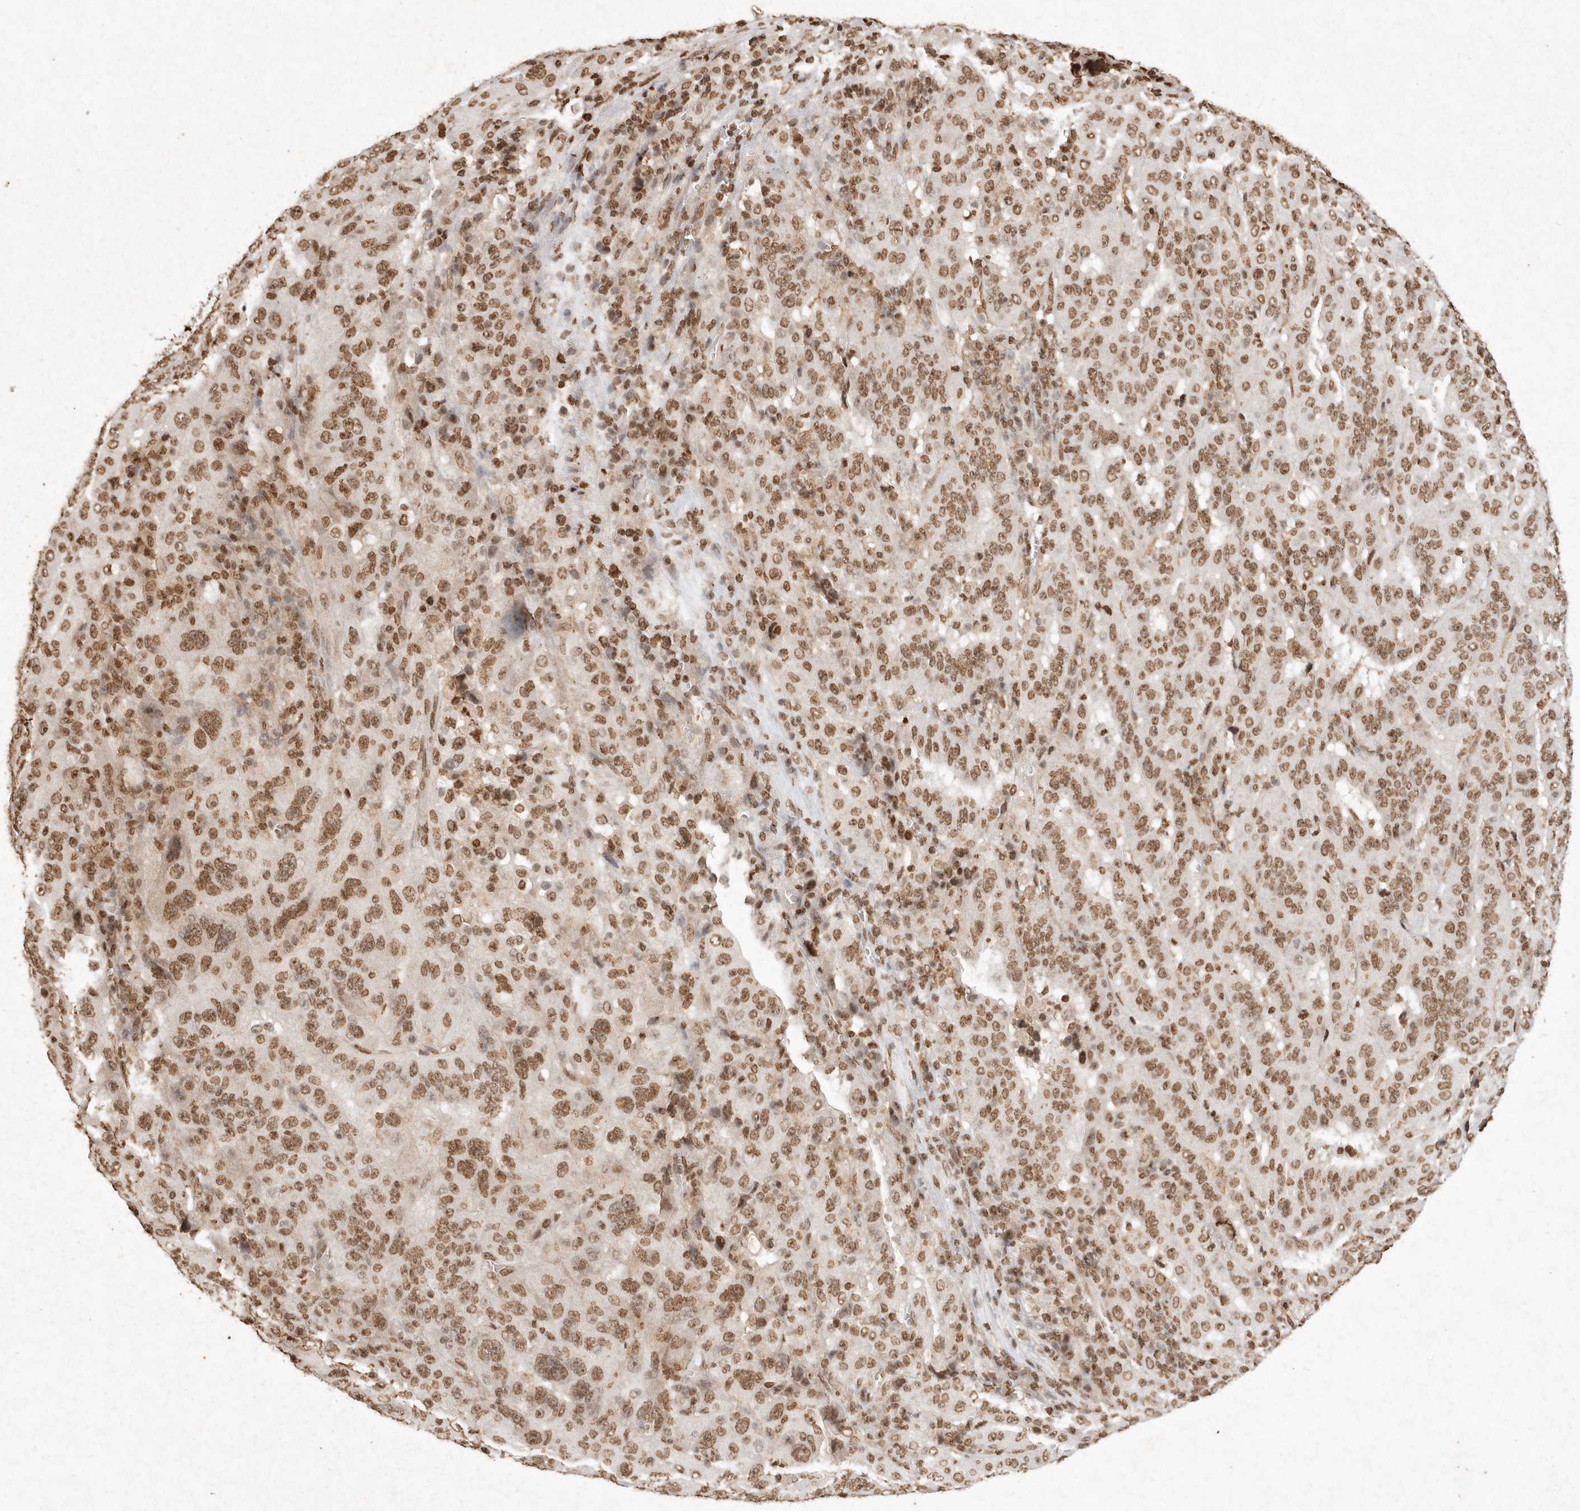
{"staining": {"intensity": "moderate", "quantity": ">75%", "location": "nuclear"}, "tissue": "pancreatic cancer", "cell_type": "Tumor cells", "image_type": "cancer", "snomed": [{"axis": "morphology", "description": "Adenocarcinoma, NOS"}, {"axis": "topography", "description": "Pancreas"}], "caption": "Pancreatic cancer (adenocarcinoma) stained for a protein (brown) reveals moderate nuclear positive staining in approximately >75% of tumor cells.", "gene": "NKX3-2", "patient": {"sex": "male", "age": 63}}